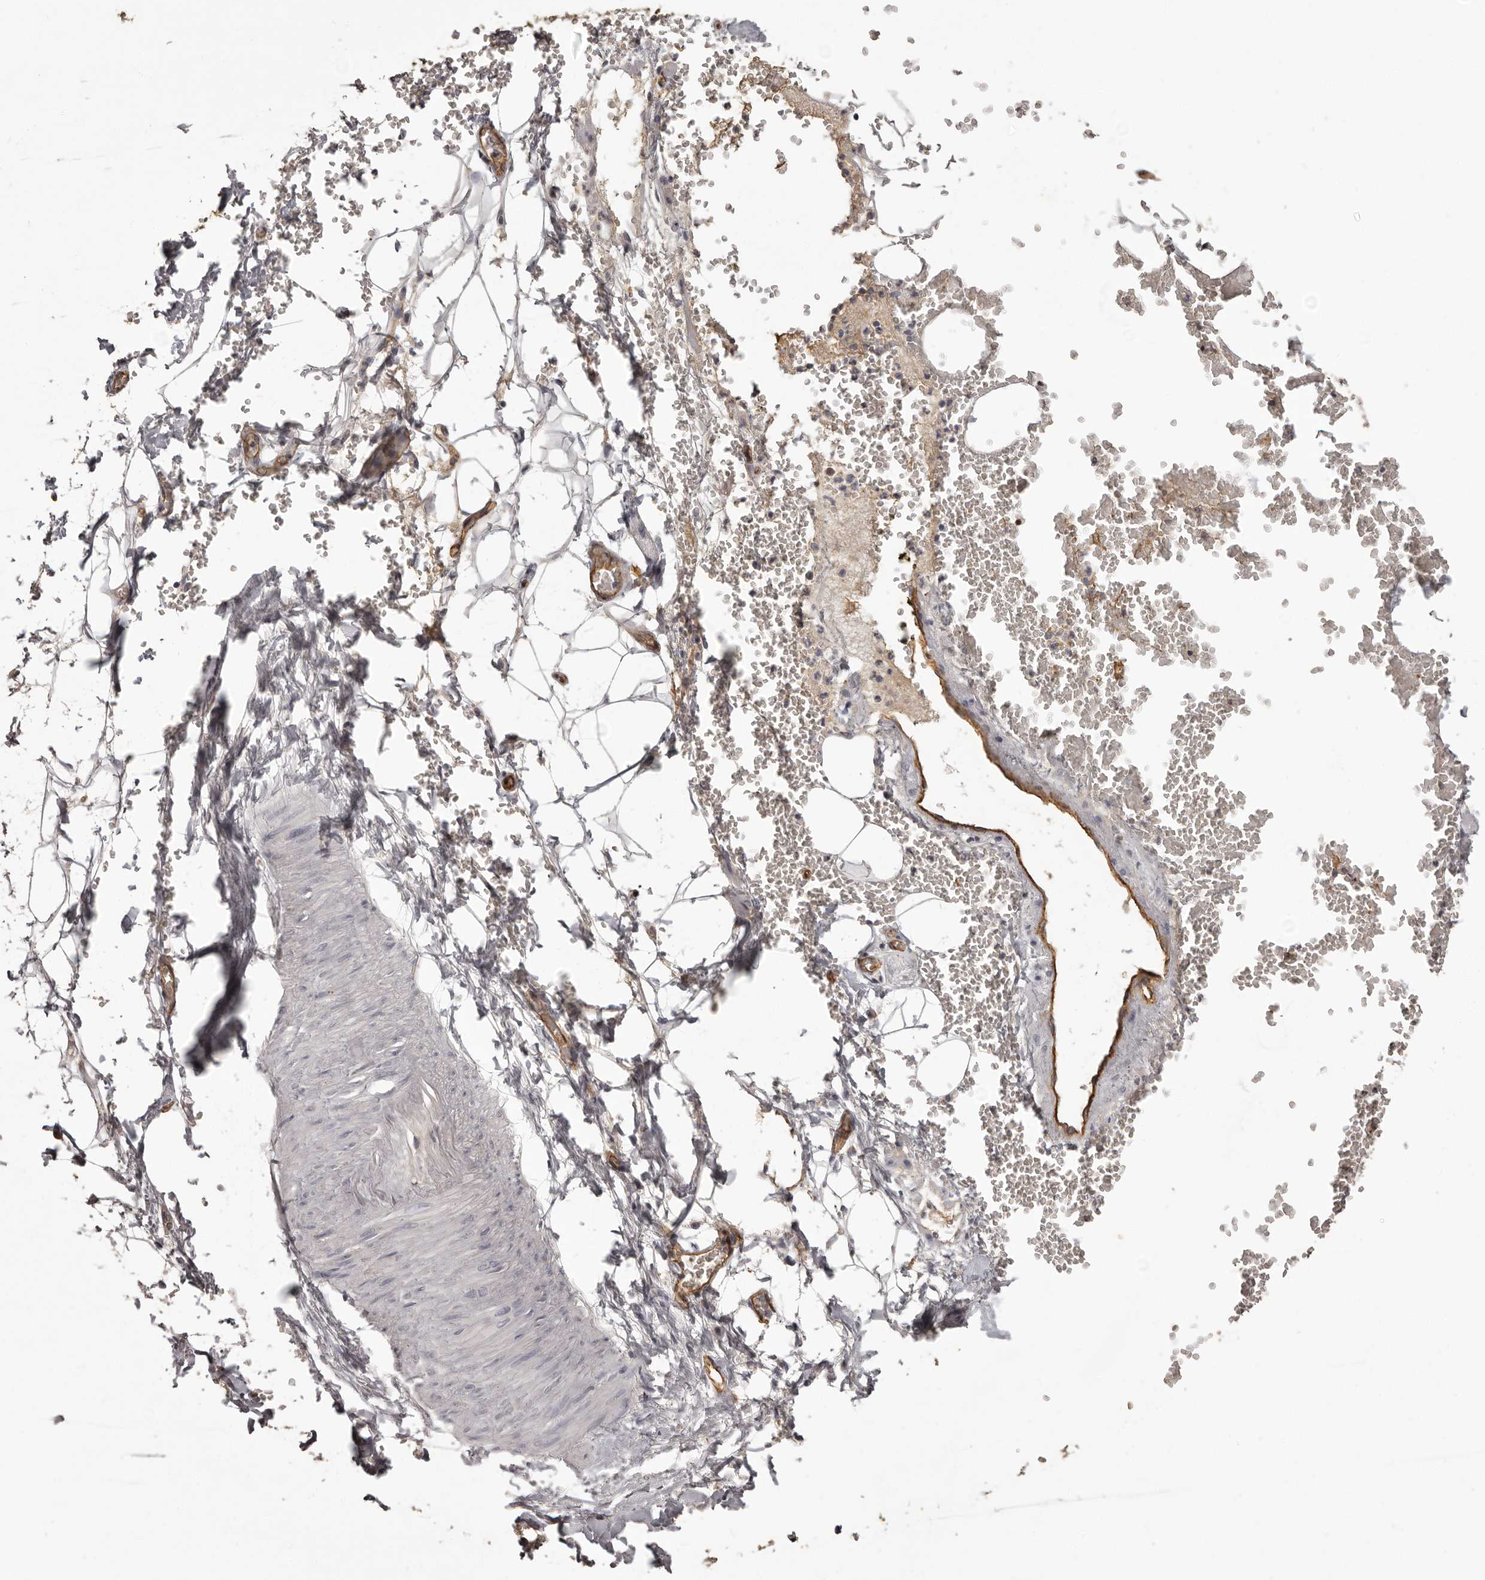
{"staining": {"intensity": "negative", "quantity": "none", "location": "none"}, "tissue": "adipose tissue", "cell_type": "Adipocytes", "image_type": "normal", "snomed": [{"axis": "morphology", "description": "Normal tissue, NOS"}, {"axis": "morphology", "description": "Adenocarcinoma, NOS"}, {"axis": "topography", "description": "Pancreas"}, {"axis": "topography", "description": "Peripheral nerve tissue"}], "caption": "IHC image of normal human adipose tissue stained for a protein (brown), which reveals no expression in adipocytes.", "gene": "GPR78", "patient": {"sex": "male", "age": 59}}